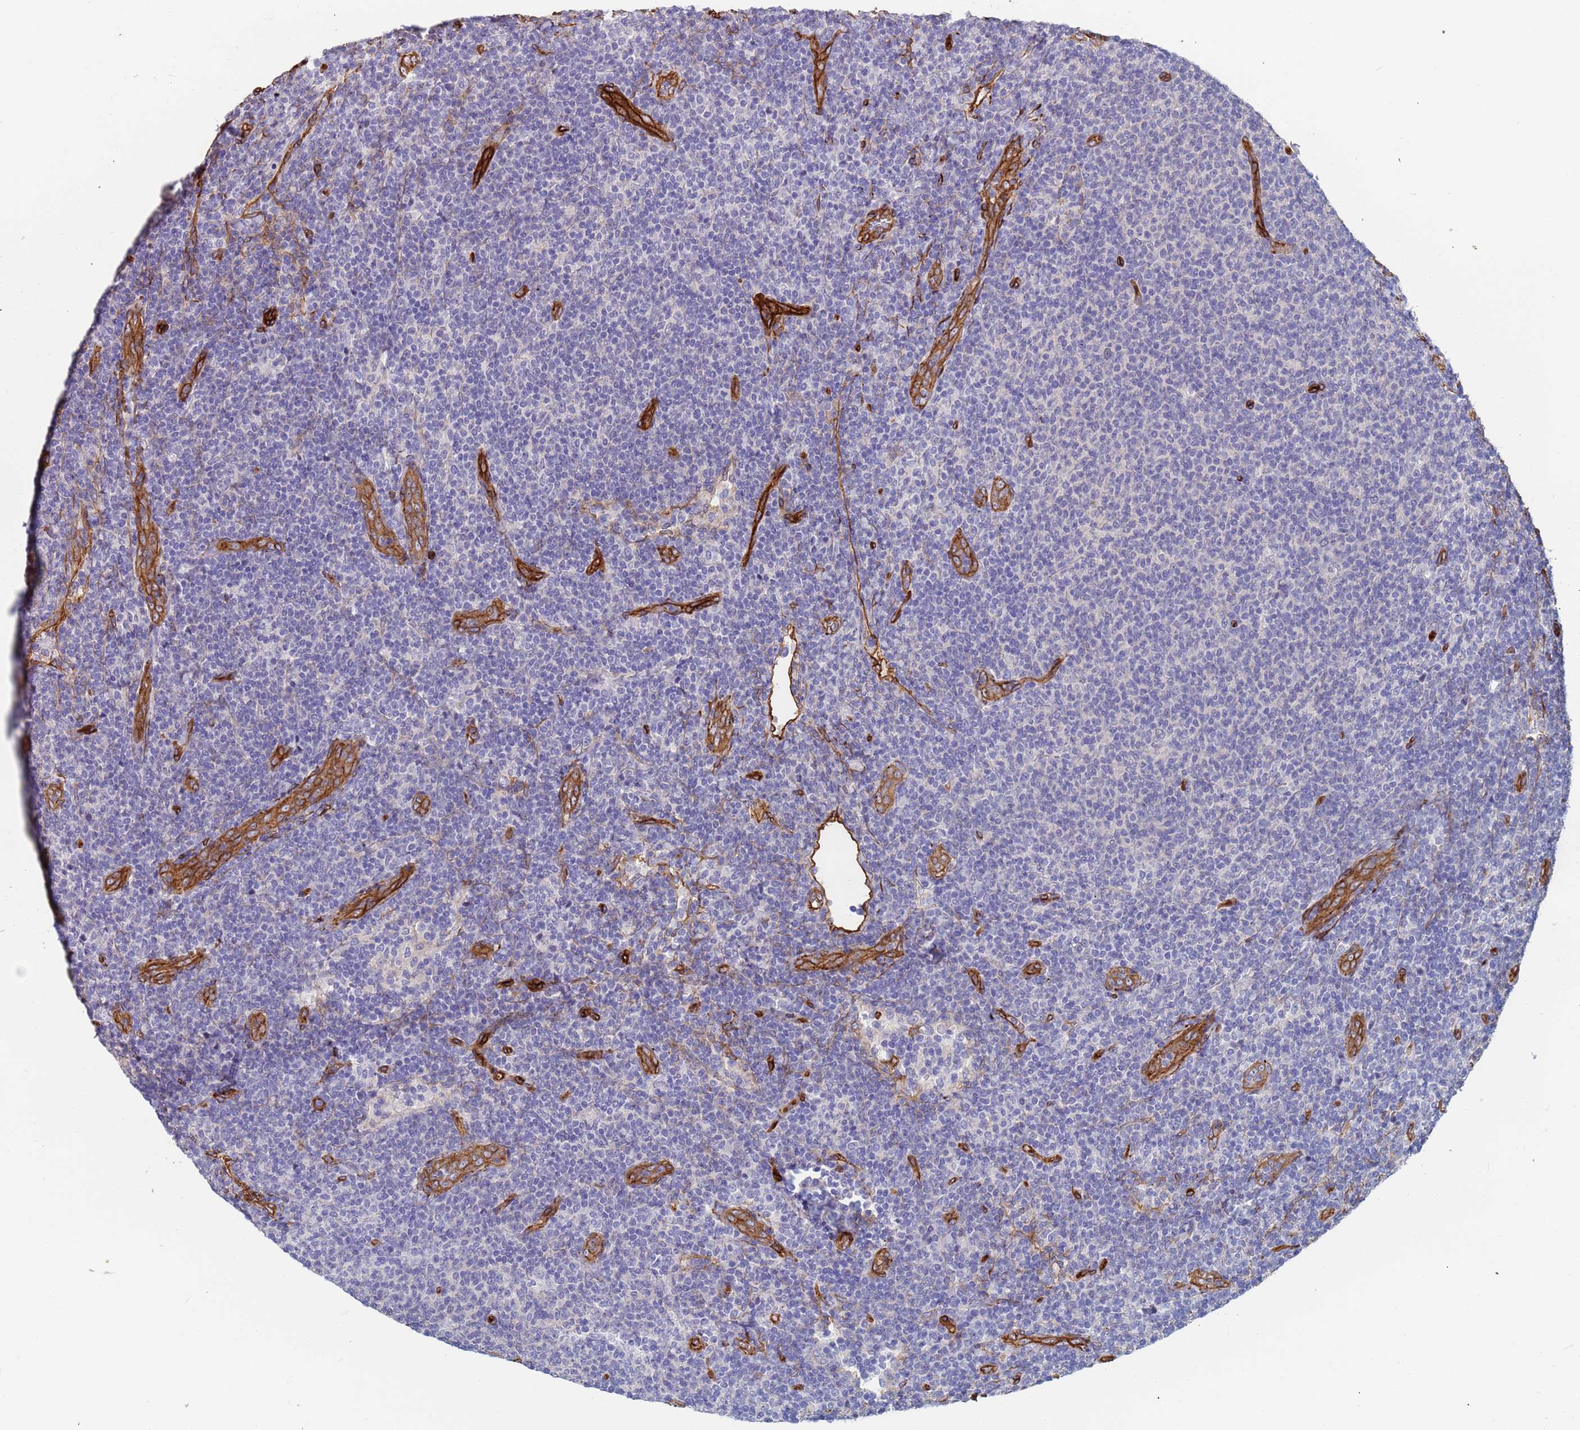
{"staining": {"intensity": "negative", "quantity": "none", "location": "none"}, "tissue": "lymphoma", "cell_type": "Tumor cells", "image_type": "cancer", "snomed": [{"axis": "morphology", "description": "Malignant lymphoma, non-Hodgkin's type, Low grade"}, {"axis": "topography", "description": "Lymph node"}], "caption": "High power microscopy image of an immunohistochemistry (IHC) histopathology image of malignant lymphoma, non-Hodgkin's type (low-grade), revealing no significant staining in tumor cells. (Immunohistochemistry (ihc), brightfield microscopy, high magnification).", "gene": "EHD2", "patient": {"sex": "male", "age": 66}}